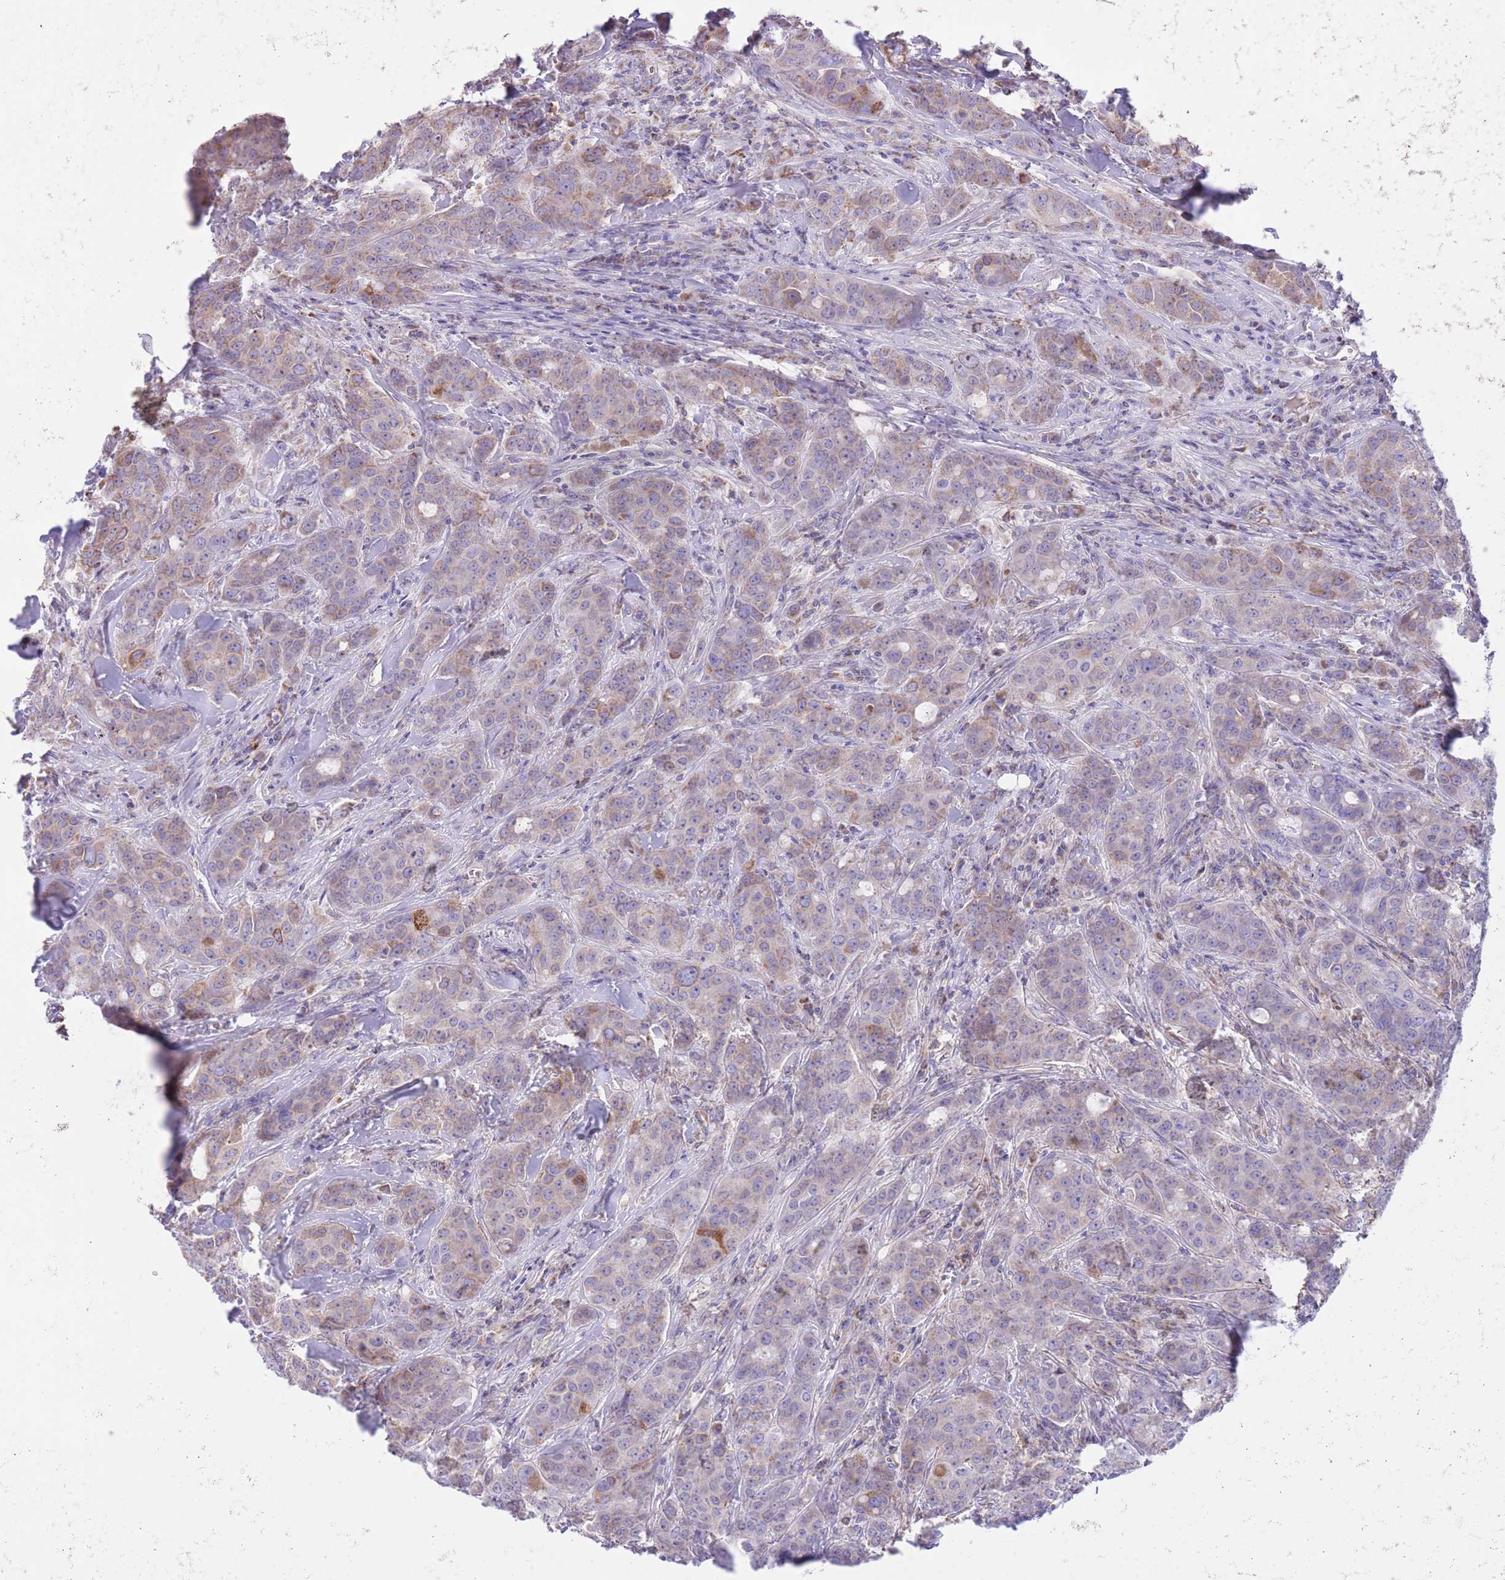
{"staining": {"intensity": "weak", "quantity": "25%-75%", "location": "cytoplasmic/membranous"}, "tissue": "breast cancer", "cell_type": "Tumor cells", "image_type": "cancer", "snomed": [{"axis": "morphology", "description": "Duct carcinoma"}, {"axis": "topography", "description": "Breast"}], "caption": "This micrograph displays IHC staining of breast cancer (infiltrating ductal carcinoma), with low weak cytoplasmic/membranous positivity in about 25%-75% of tumor cells.", "gene": "SS18L2", "patient": {"sex": "female", "age": 43}}